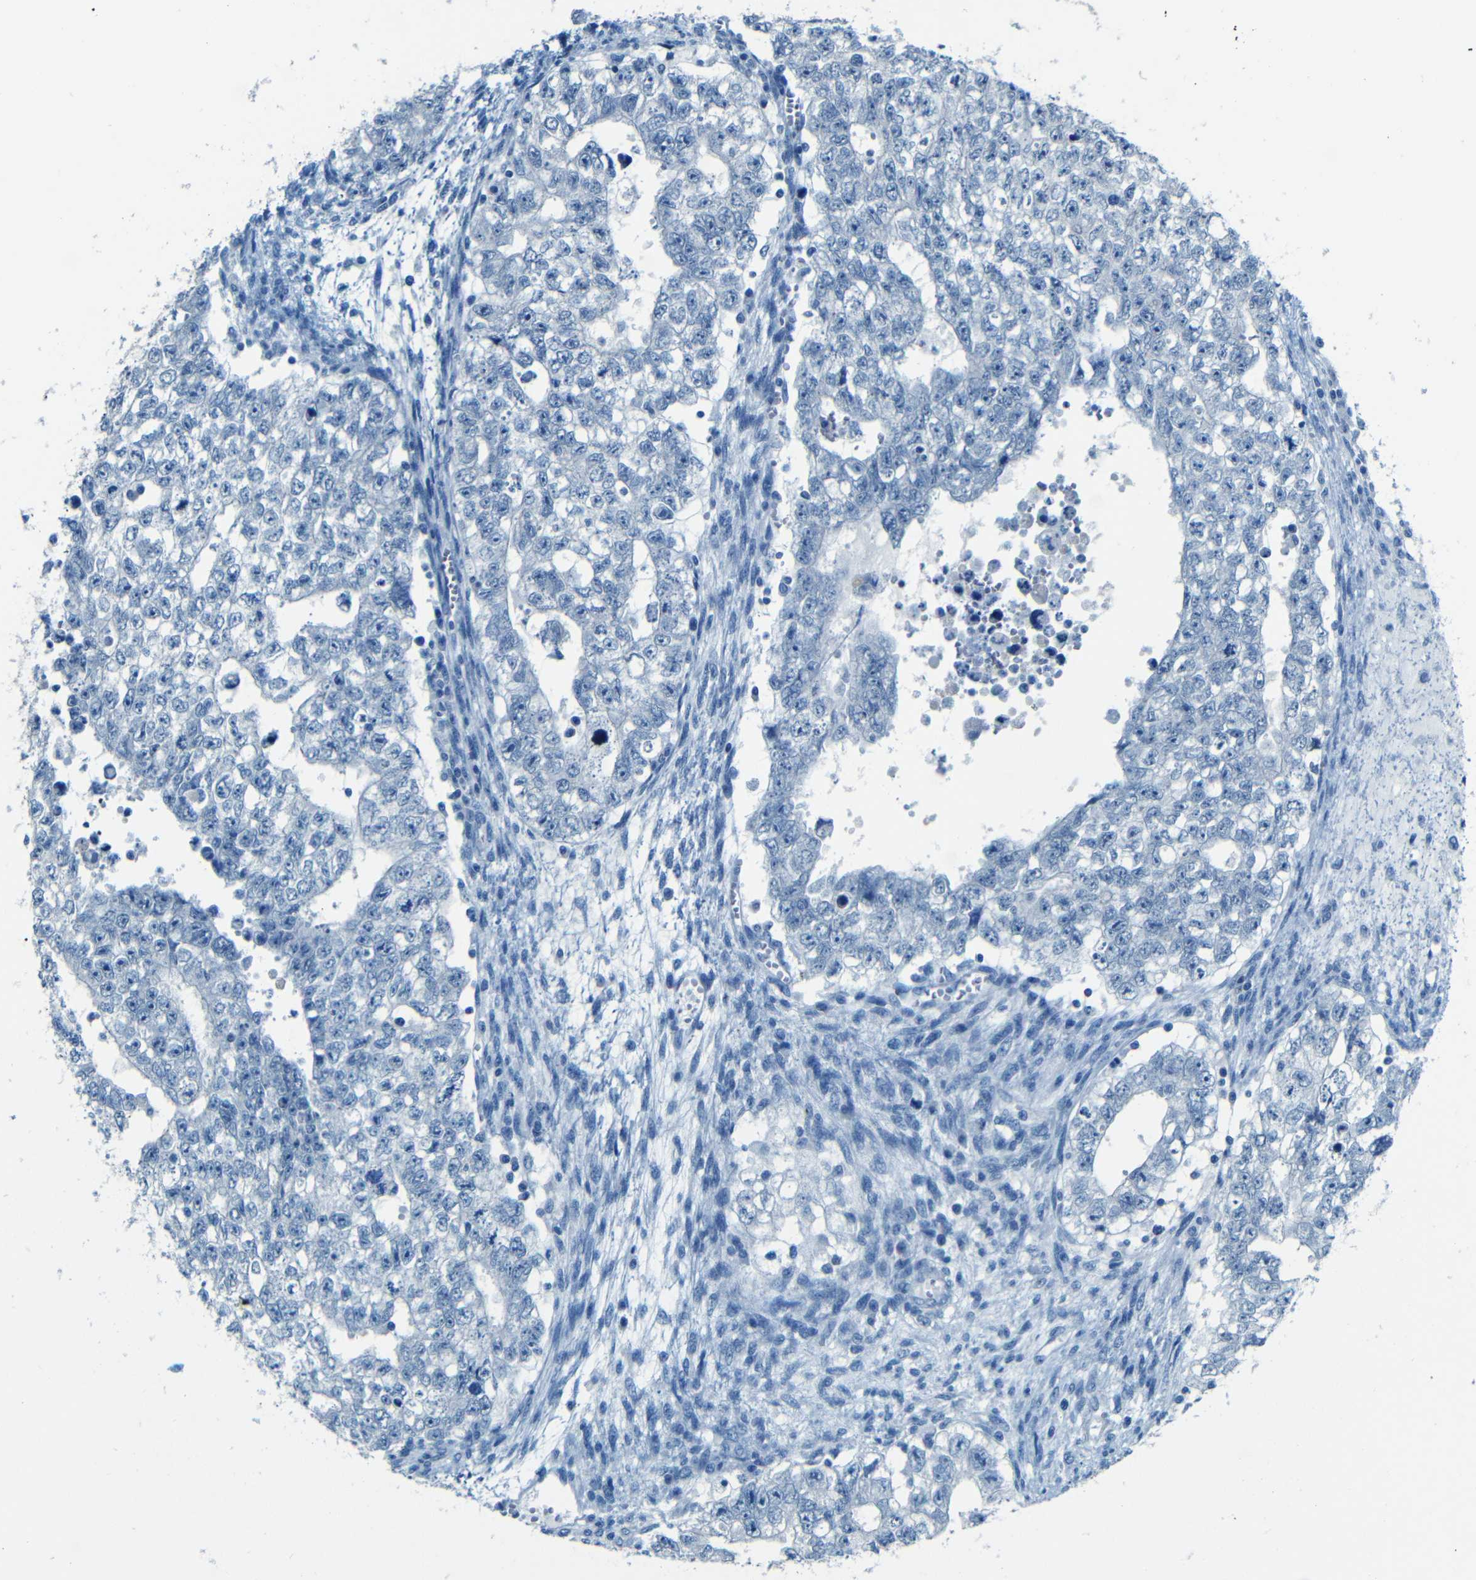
{"staining": {"intensity": "negative", "quantity": "none", "location": "none"}, "tissue": "testis cancer", "cell_type": "Tumor cells", "image_type": "cancer", "snomed": [{"axis": "morphology", "description": "Seminoma, NOS"}, {"axis": "morphology", "description": "Carcinoma, Embryonal, NOS"}, {"axis": "topography", "description": "Testis"}], "caption": "Immunohistochemistry image of neoplastic tissue: human testis cancer (embryonal carcinoma) stained with DAB (3,3'-diaminobenzidine) shows no significant protein staining in tumor cells.", "gene": "ZMAT1", "patient": {"sex": "male", "age": 38}}